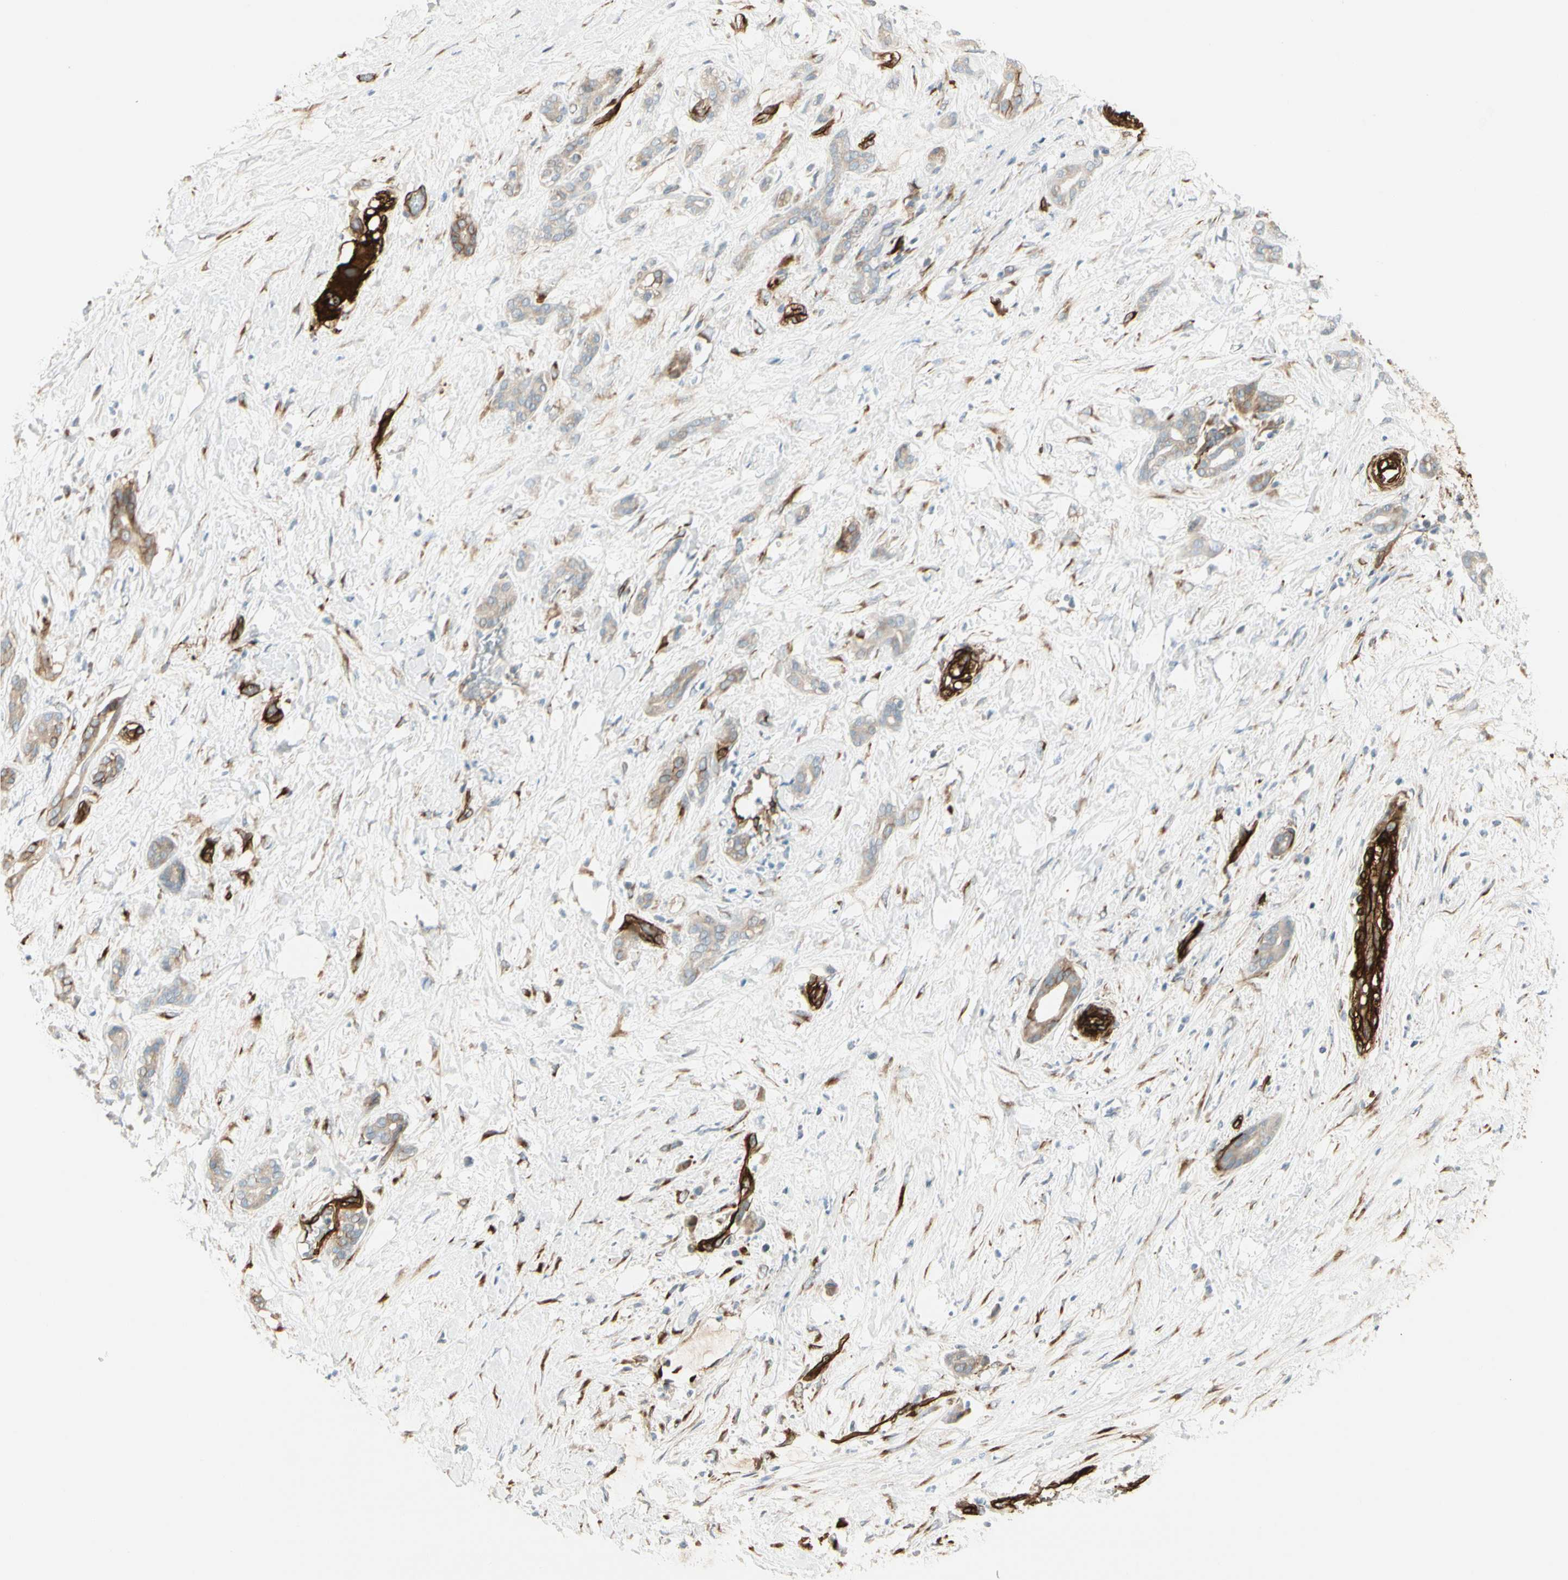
{"staining": {"intensity": "weak", "quantity": ">75%", "location": "cytoplasmic/membranous"}, "tissue": "pancreatic cancer", "cell_type": "Tumor cells", "image_type": "cancer", "snomed": [{"axis": "morphology", "description": "Adenocarcinoma, NOS"}, {"axis": "topography", "description": "Pancreas"}], "caption": "Immunohistochemistry (IHC) staining of adenocarcinoma (pancreatic), which shows low levels of weak cytoplasmic/membranous staining in about >75% of tumor cells indicating weak cytoplasmic/membranous protein staining. The staining was performed using DAB (3,3'-diaminobenzidine) (brown) for protein detection and nuclei were counterstained in hematoxylin (blue).", "gene": "MCAM", "patient": {"sex": "male", "age": 41}}